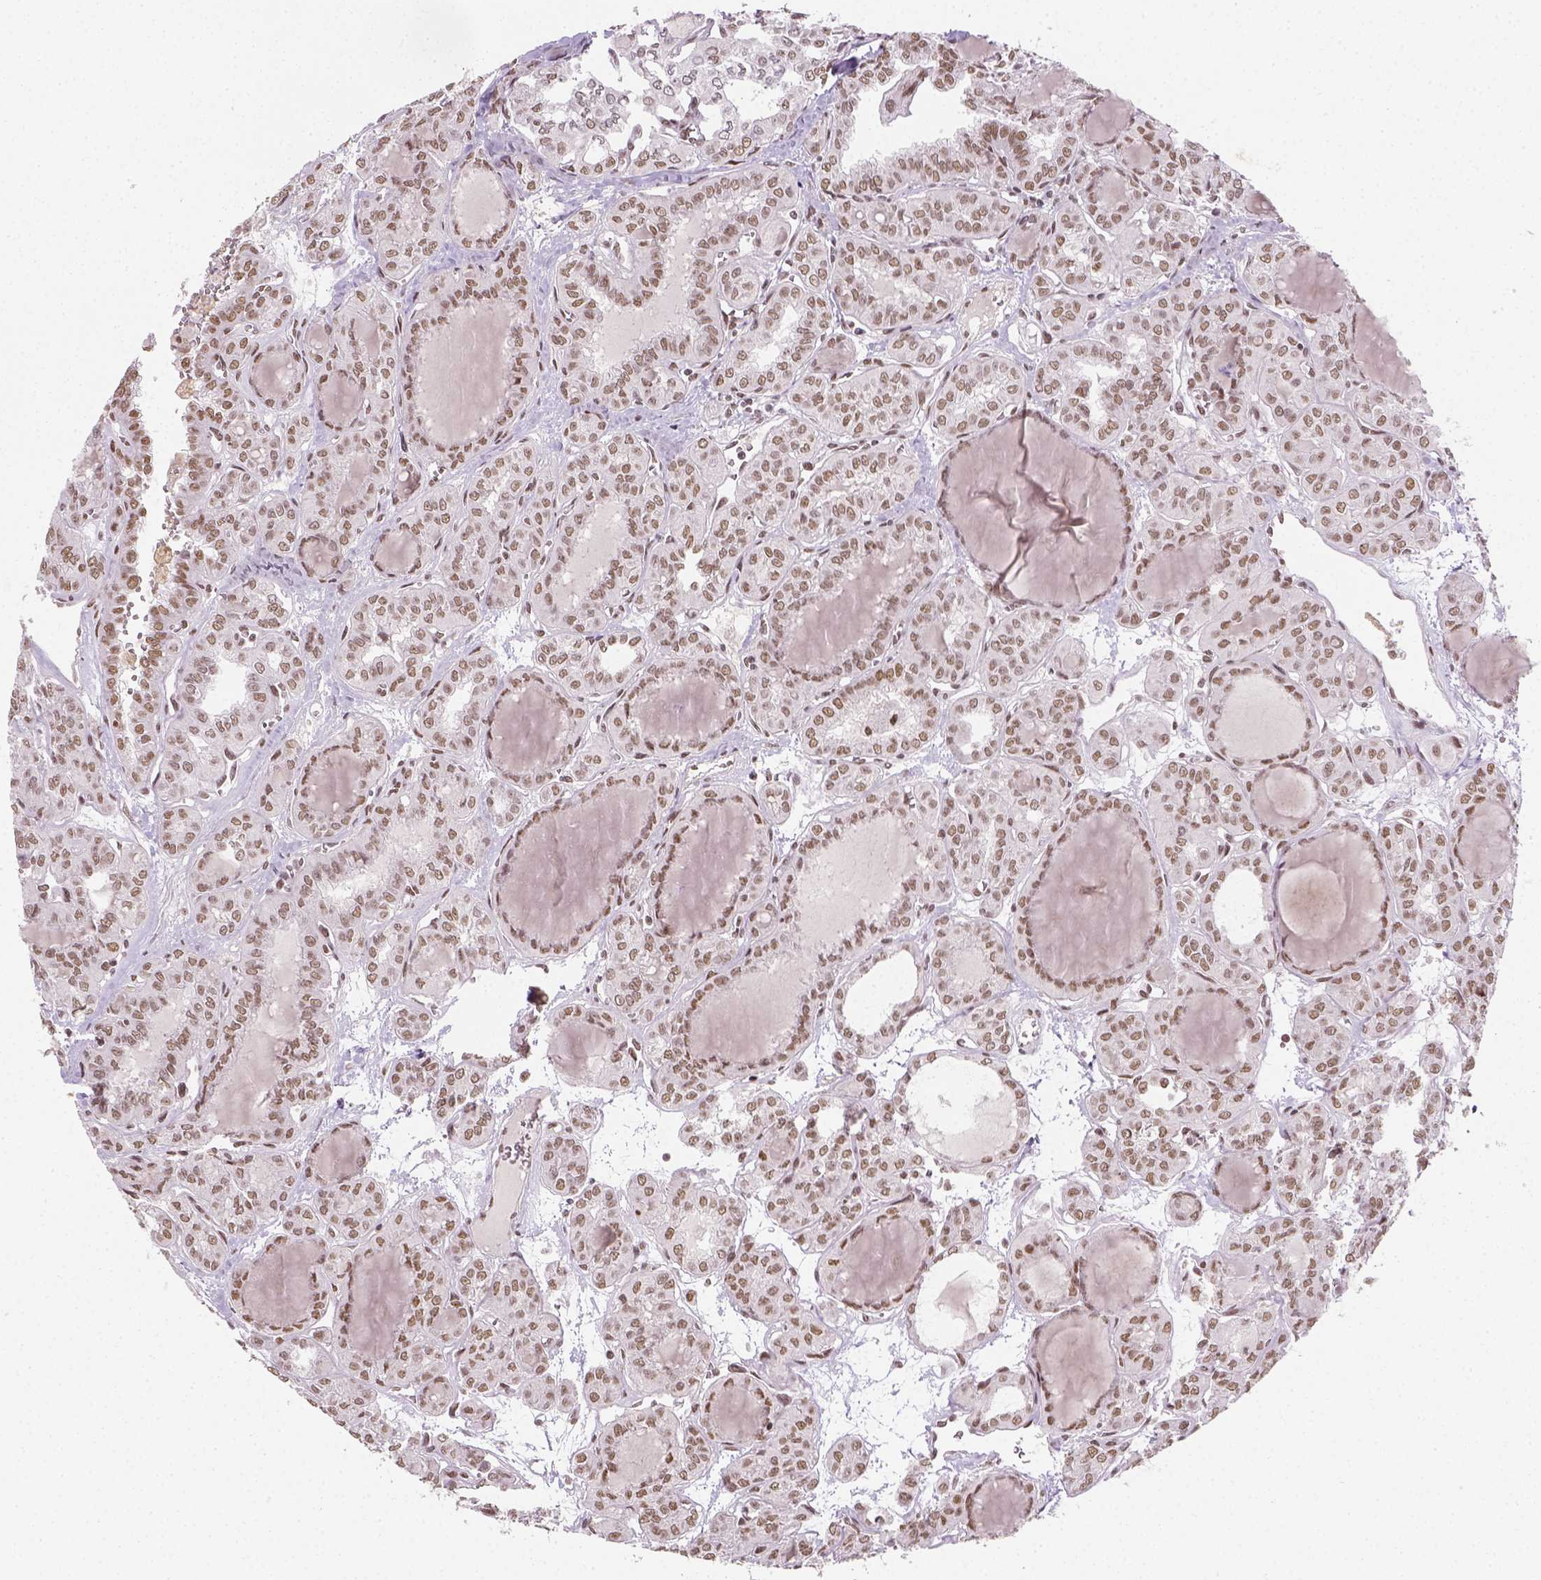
{"staining": {"intensity": "moderate", "quantity": ">75%", "location": "nuclear"}, "tissue": "thyroid cancer", "cell_type": "Tumor cells", "image_type": "cancer", "snomed": [{"axis": "morphology", "description": "Papillary adenocarcinoma, NOS"}, {"axis": "topography", "description": "Thyroid gland"}], "caption": "Immunohistochemistry (IHC) histopathology image of human papillary adenocarcinoma (thyroid) stained for a protein (brown), which demonstrates medium levels of moderate nuclear staining in approximately >75% of tumor cells.", "gene": "FANCE", "patient": {"sex": "female", "age": 41}}